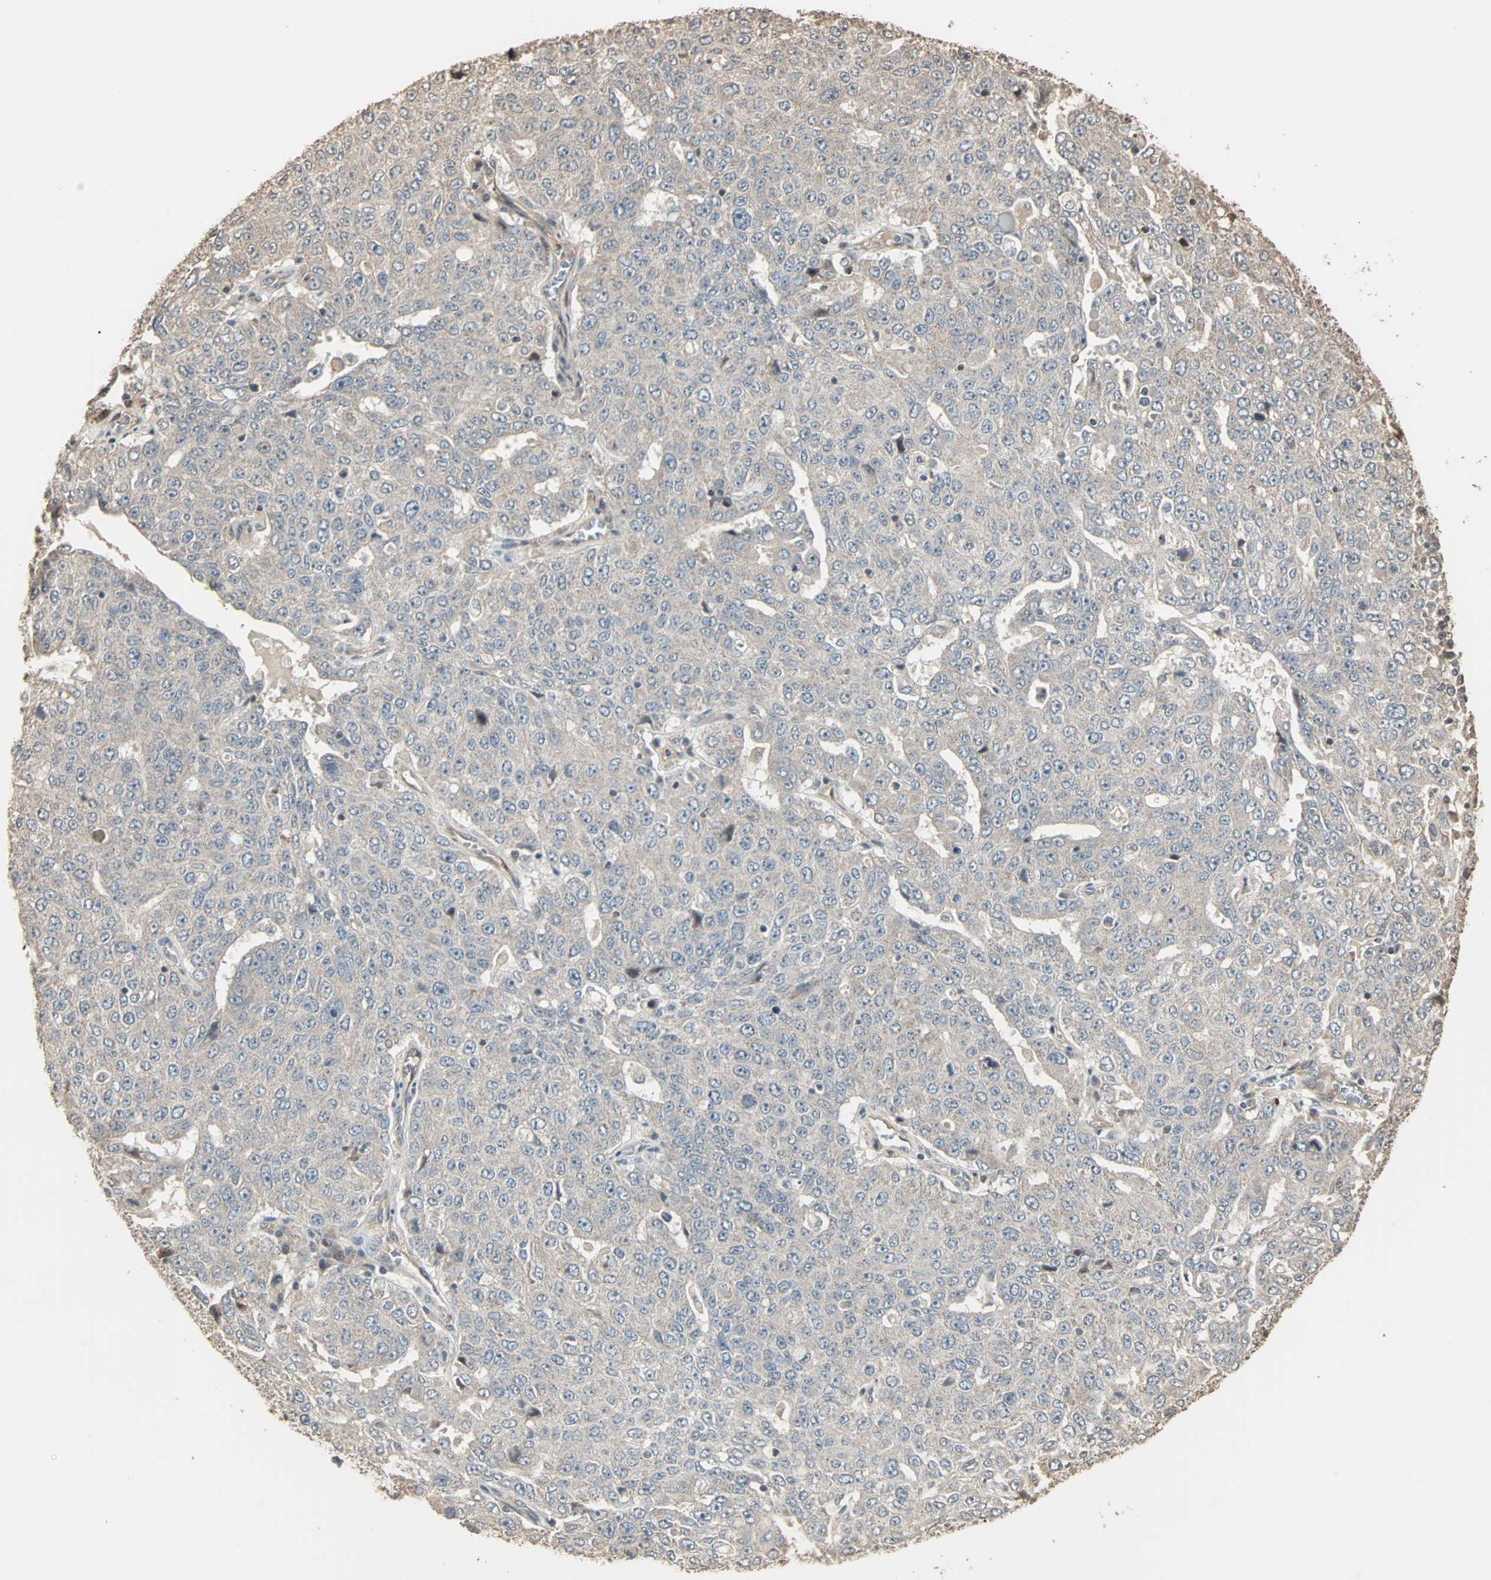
{"staining": {"intensity": "weak", "quantity": "25%-75%", "location": "cytoplasmic/membranous"}, "tissue": "ovarian cancer", "cell_type": "Tumor cells", "image_type": "cancer", "snomed": [{"axis": "morphology", "description": "Carcinoma, endometroid"}, {"axis": "topography", "description": "Ovary"}], "caption": "This is a micrograph of immunohistochemistry (IHC) staining of ovarian cancer (endometroid carcinoma), which shows weak positivity in the cytoplasmic/membranous of tumor cells.", "gene": "CALCRL", "patient": {"sex": "female", "age": 62}}